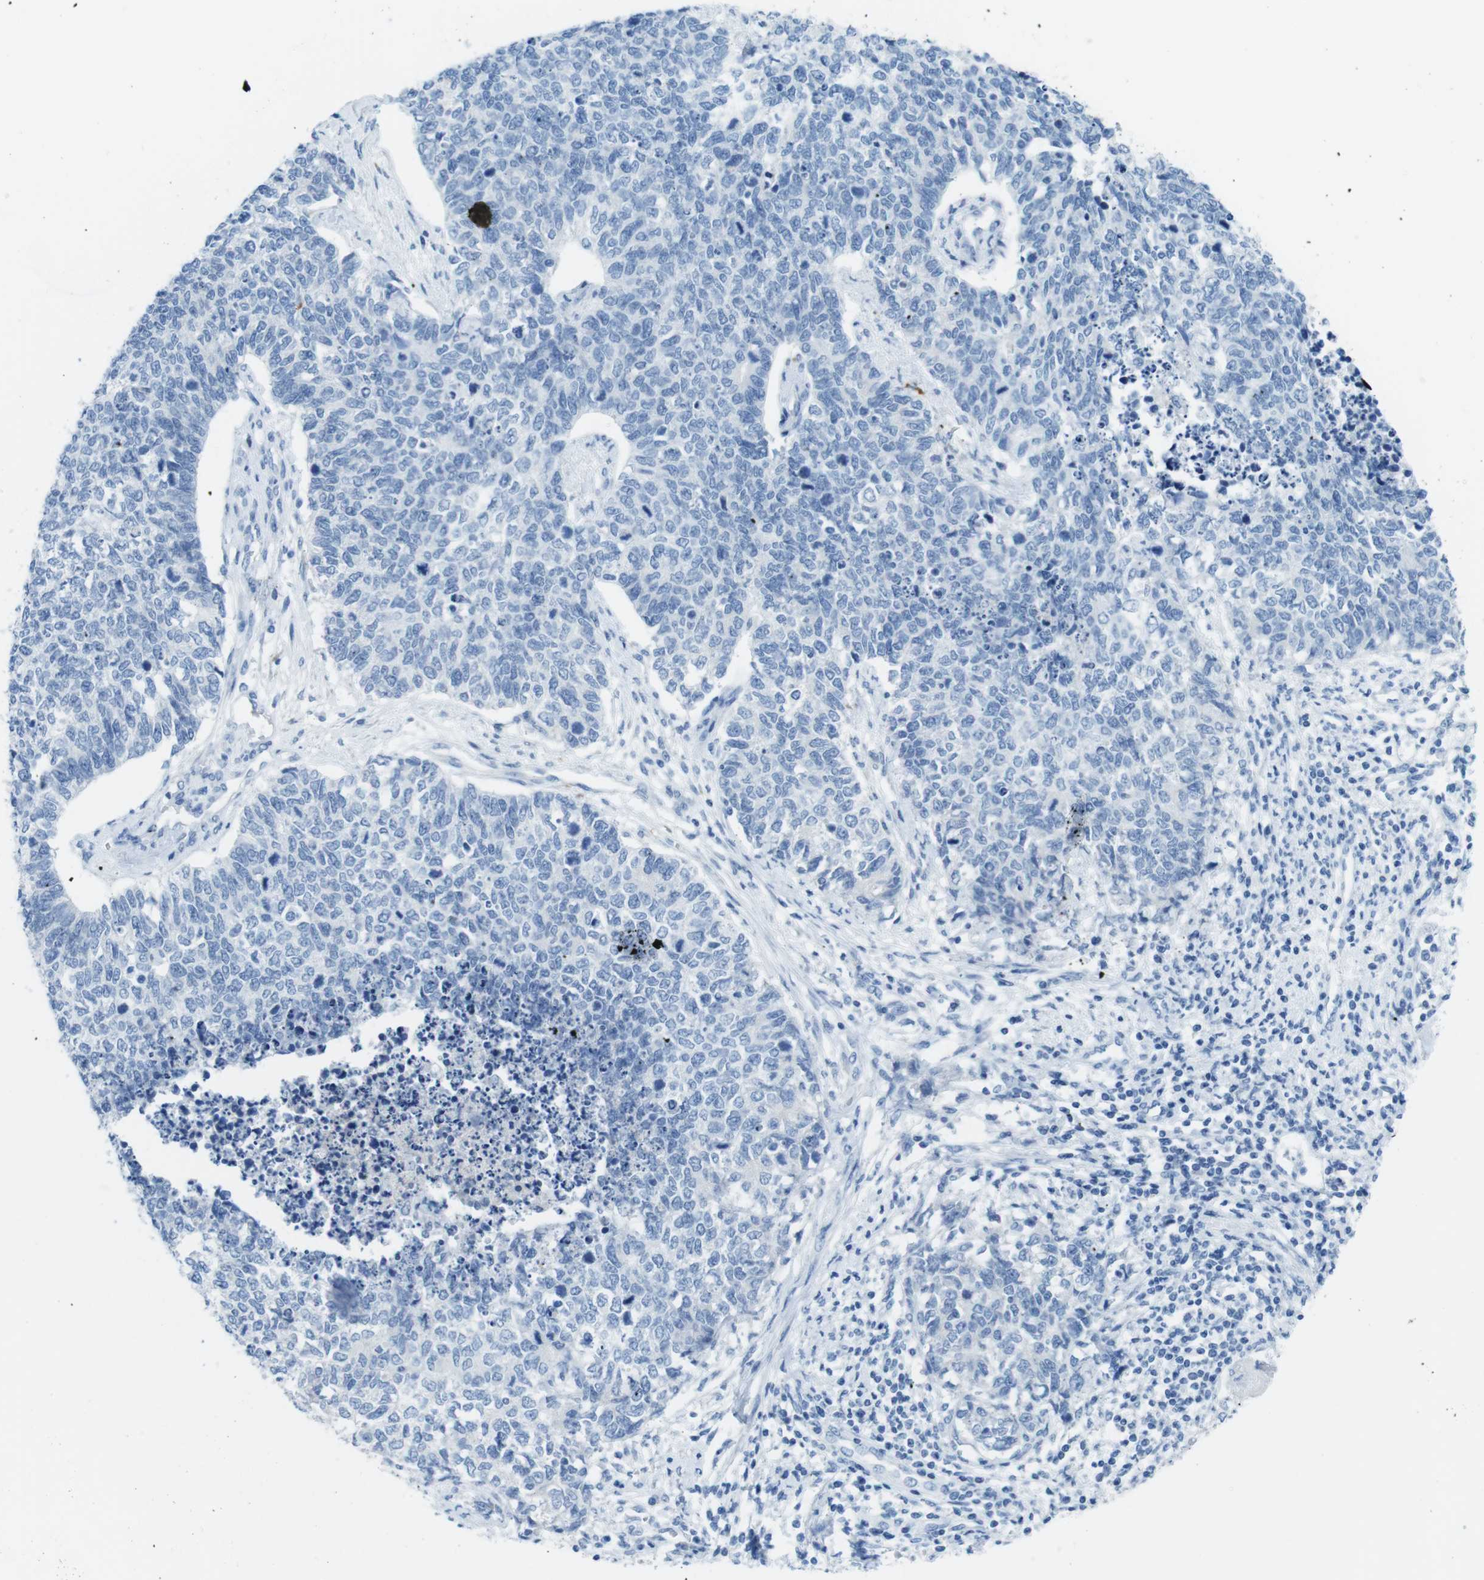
{"staining": {"intensity": "negative", "quantity": "none", "location": "none"}, "tissue": "cervical cancer", "cell_type": "Tumor cells", "image_type": "cancer", "snomed": [{"axis": "morphology", "description": "Squamous cell carcinoma, NOS"}, {"axis": "topography", "description": "Cervix"}], "caption": "A micrograph of cervical cancer stained for a protein shows no brown staining in tumor cells.", "gene": "GAP43", "patient": {"sex": "female", "age": 63}}